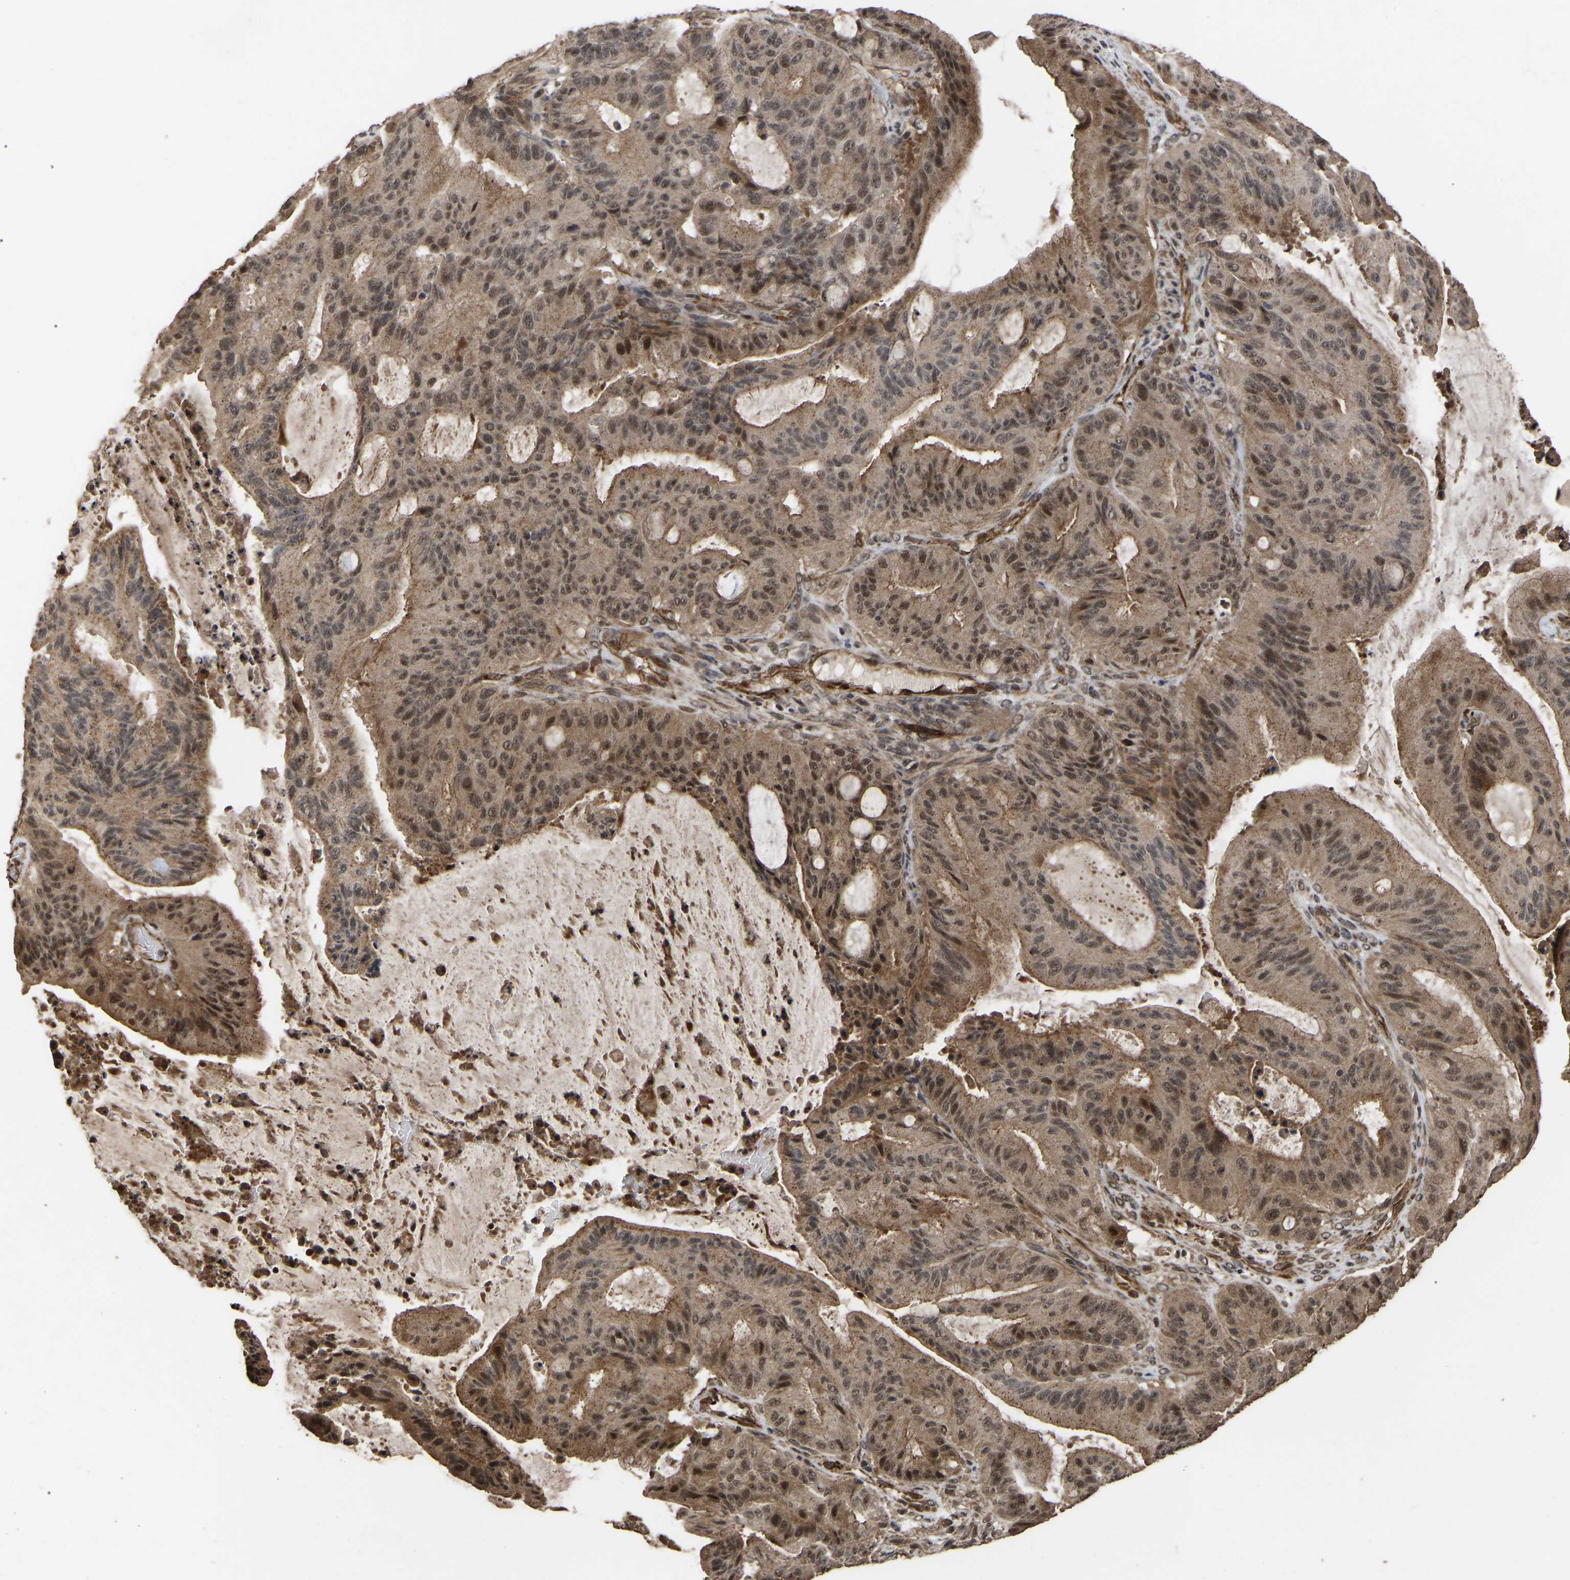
{"staining": {"intensity": "moderate", "quantity": ">75%", "location": "cytoplasmic/membranous,nuclear"}, "tissue": "liver cancer", "cell_type": "Tumor cells", "image_type": "cancer", "snomed": [{"axis": "morphology", "description": "Normal tissue, NOS"}, {"axis": "morphology", "description": "Cholangiocarcinoma"}, {"axis": "topography", "description": "Liver"}, {"axis": "topography", "description": "Peripheral nerve tissue"}], "caption": "Immunohistochemical staining of liver cancer (cholangiocarcinoma) demonstrates moderate cytoplasmic/membranous and nuclear protein positivity in about >75% of tumor cells.", "gene": "FAM161B", "patient": {"sex": "female", "age": 73}}